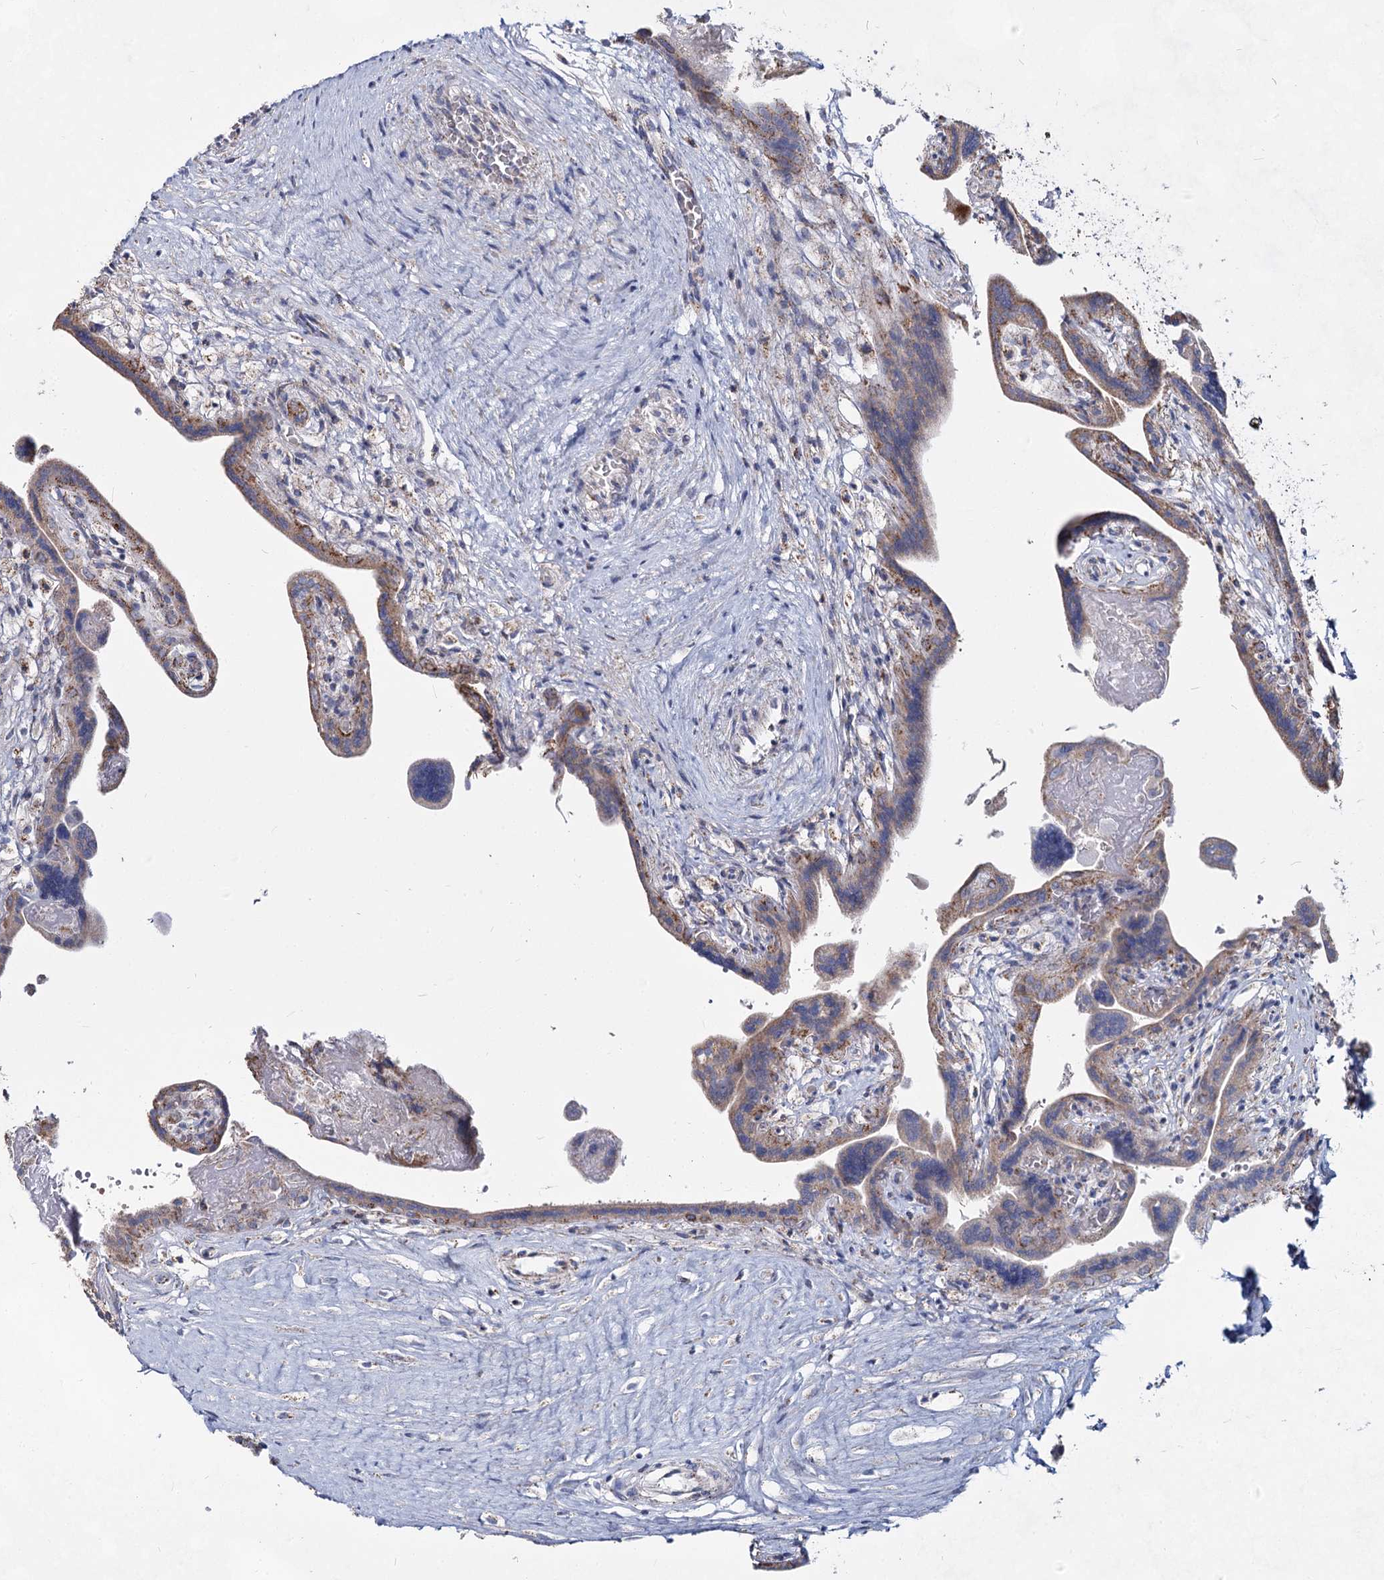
{"staining": {"intensity": "moderate", "quantity": ">75%", "location": "cytoplasmic/membranous"}, "tissue": "placenta", "cell_type": "Trophoblastic cells", "image_type": "normal", "snomed": [{"axis": "morphology", "description": "Normal tissue, NOS"}, {"axis": "topography", "description": "Placenta"}], "caption": "This is an image of immunohistochemistry (IHC) staining of normal placenta, which shows moderate positivity in the cytoplasmic/membranous of trophoblastic cells.", "gene": "CCDC73", "patient": {"sex": "female", "age": 37}}